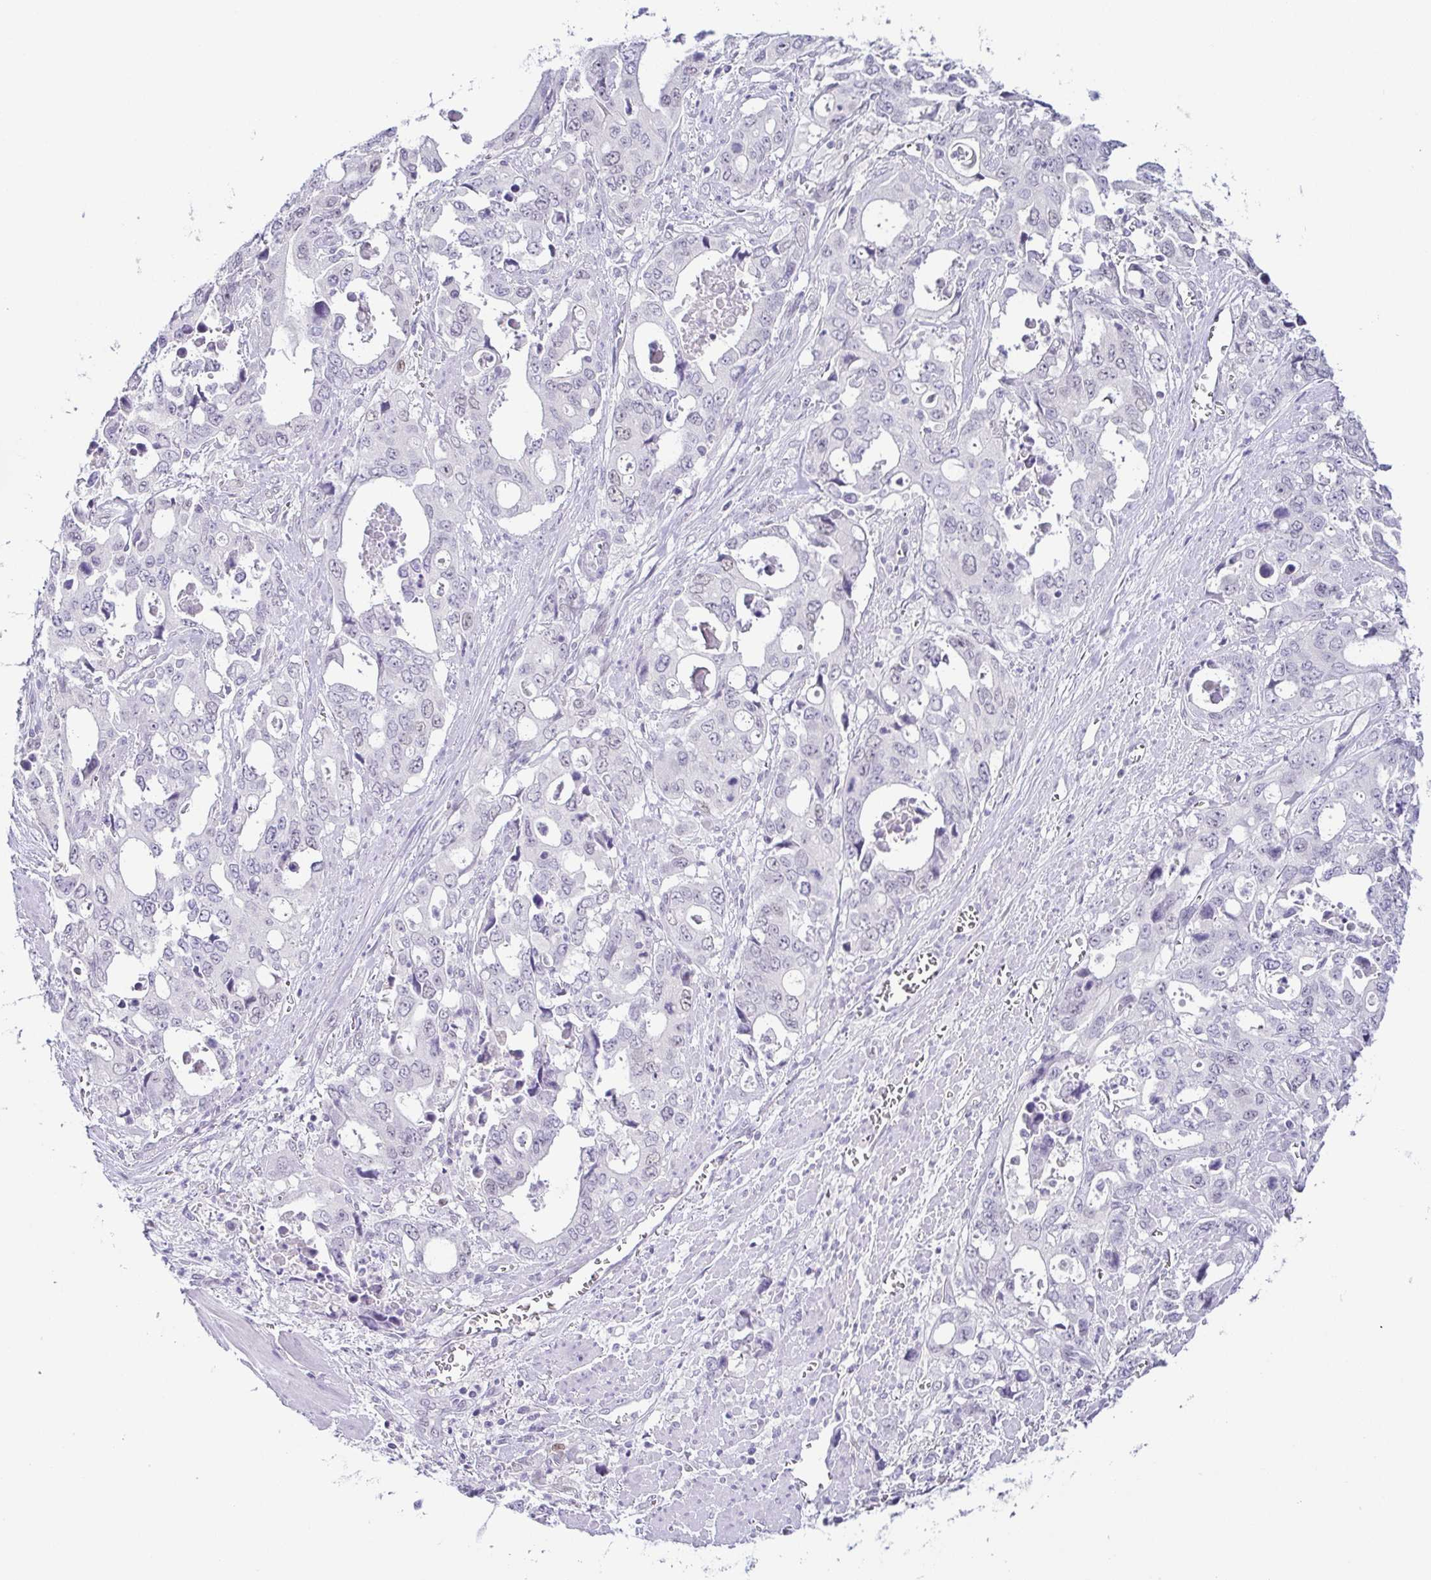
{"staining": {"intensity": "negative", "quantity": "none", "location": "none"}, "tissue": "stomach cancer", "cell_type": "Tumor cells", "image_type": "cancer", "snomed": [{"axis": "morphology", "description": "Adenocarcinoma, NOS"}, {"axis": "topography", "description": "Stomach, upper"}], "caption": "IHC of adenocarcinoma (stomach) reveals no staining in tumor cells.", "gene": "TCF3", "patient": {"sex": "male", "age": 74}}